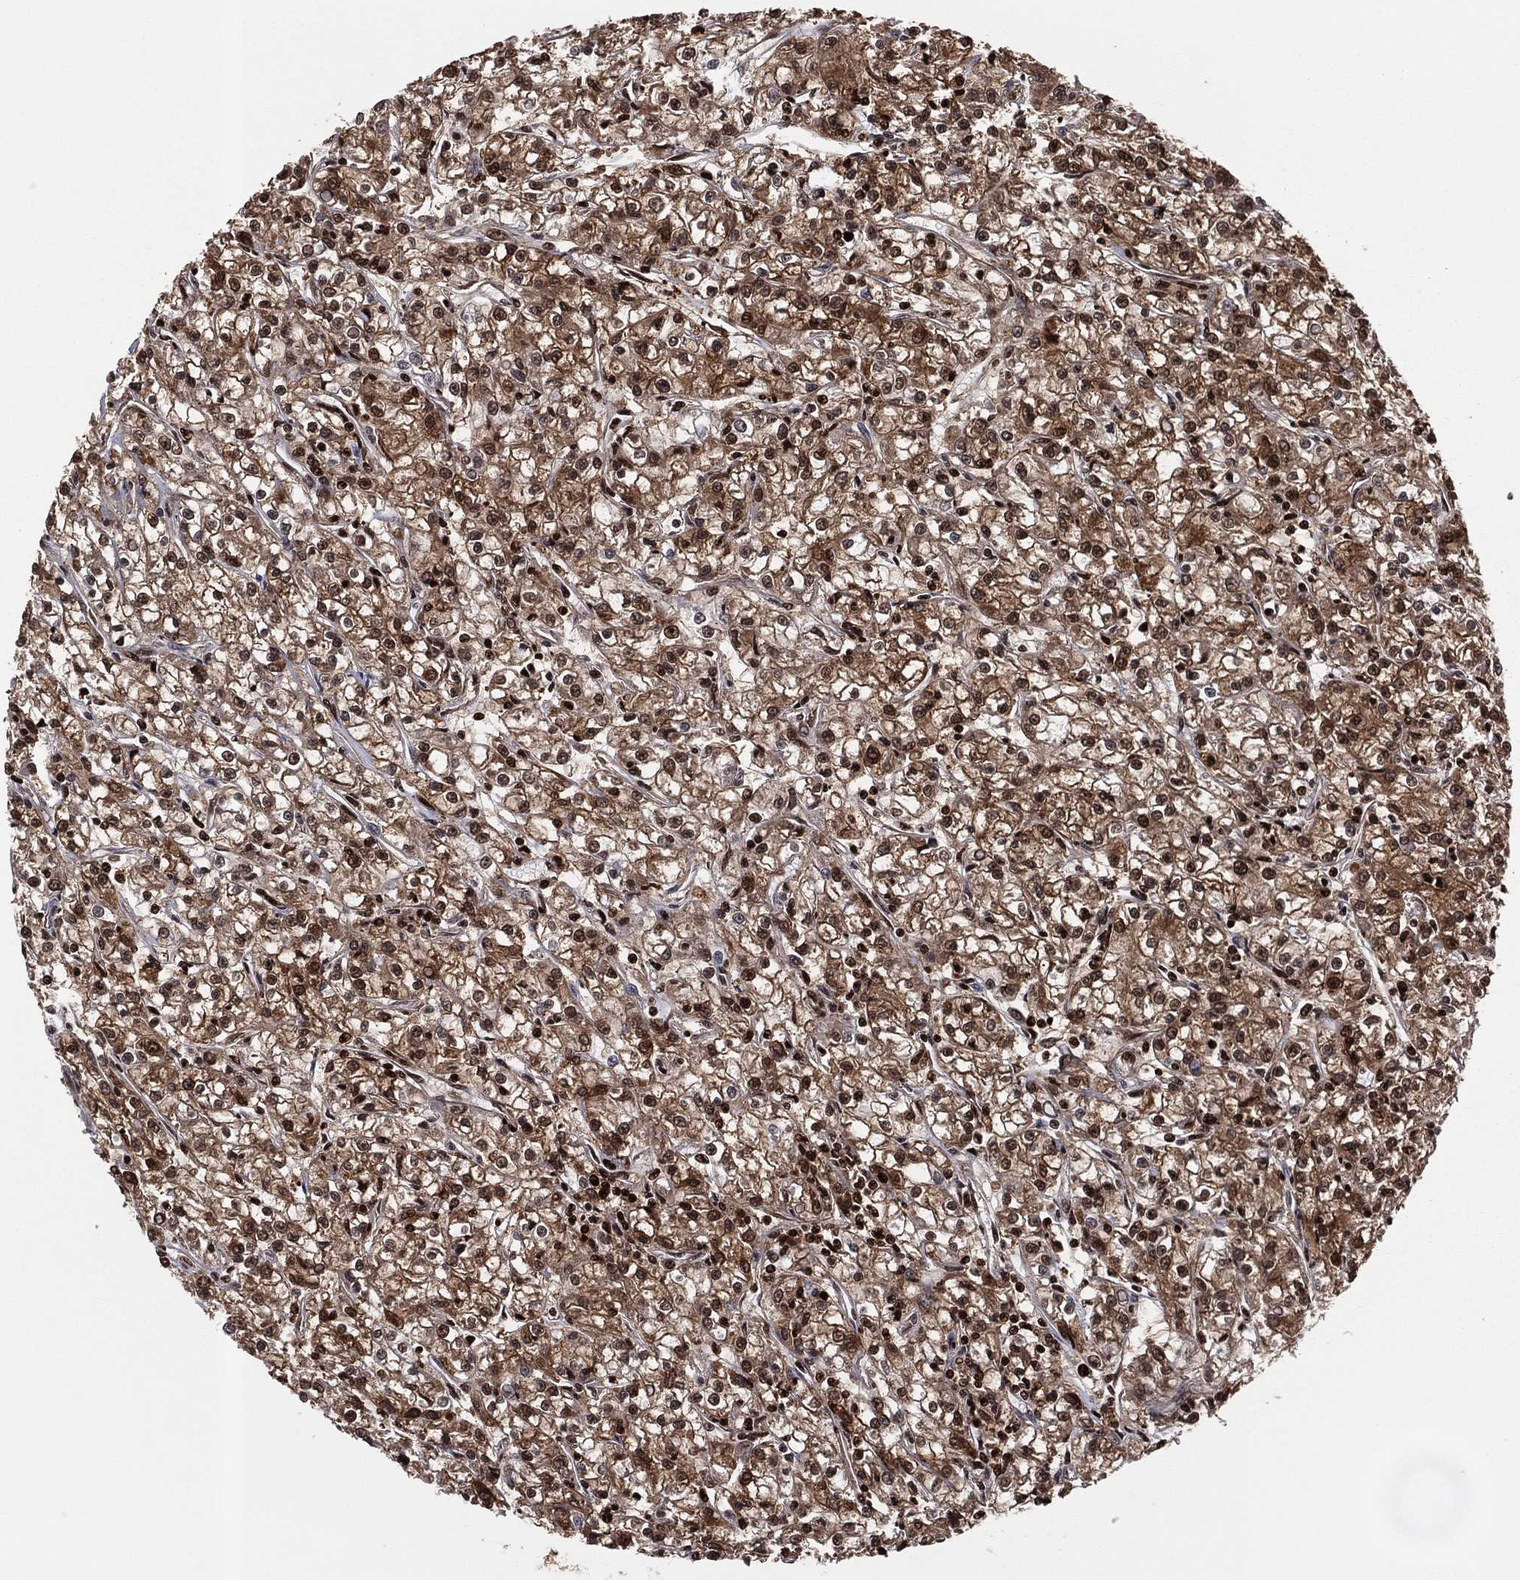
{"staining": {"intensity": "strong", "quantity": ">75%", "location": "cytoplasmic/membranous,nuclear"}, "tissue": "renal cancer", "cell_type": "Tumor cells", "image_type": "cancer", "snomed": [{"axis": "morphology", "description": "Adenocarcinoma, NOS"}, {"axis": "topography", "description": "Kidney"}], "caption": "Brown immunohistochemical staining in renal cancer (adenocarcinoma) exhibits strong cytoplasmic/membranous and nuclear staining in approximately >75% of tumor cells.", "gene": "PSMA1", "patient": {"sex": "female", "age": 59}}